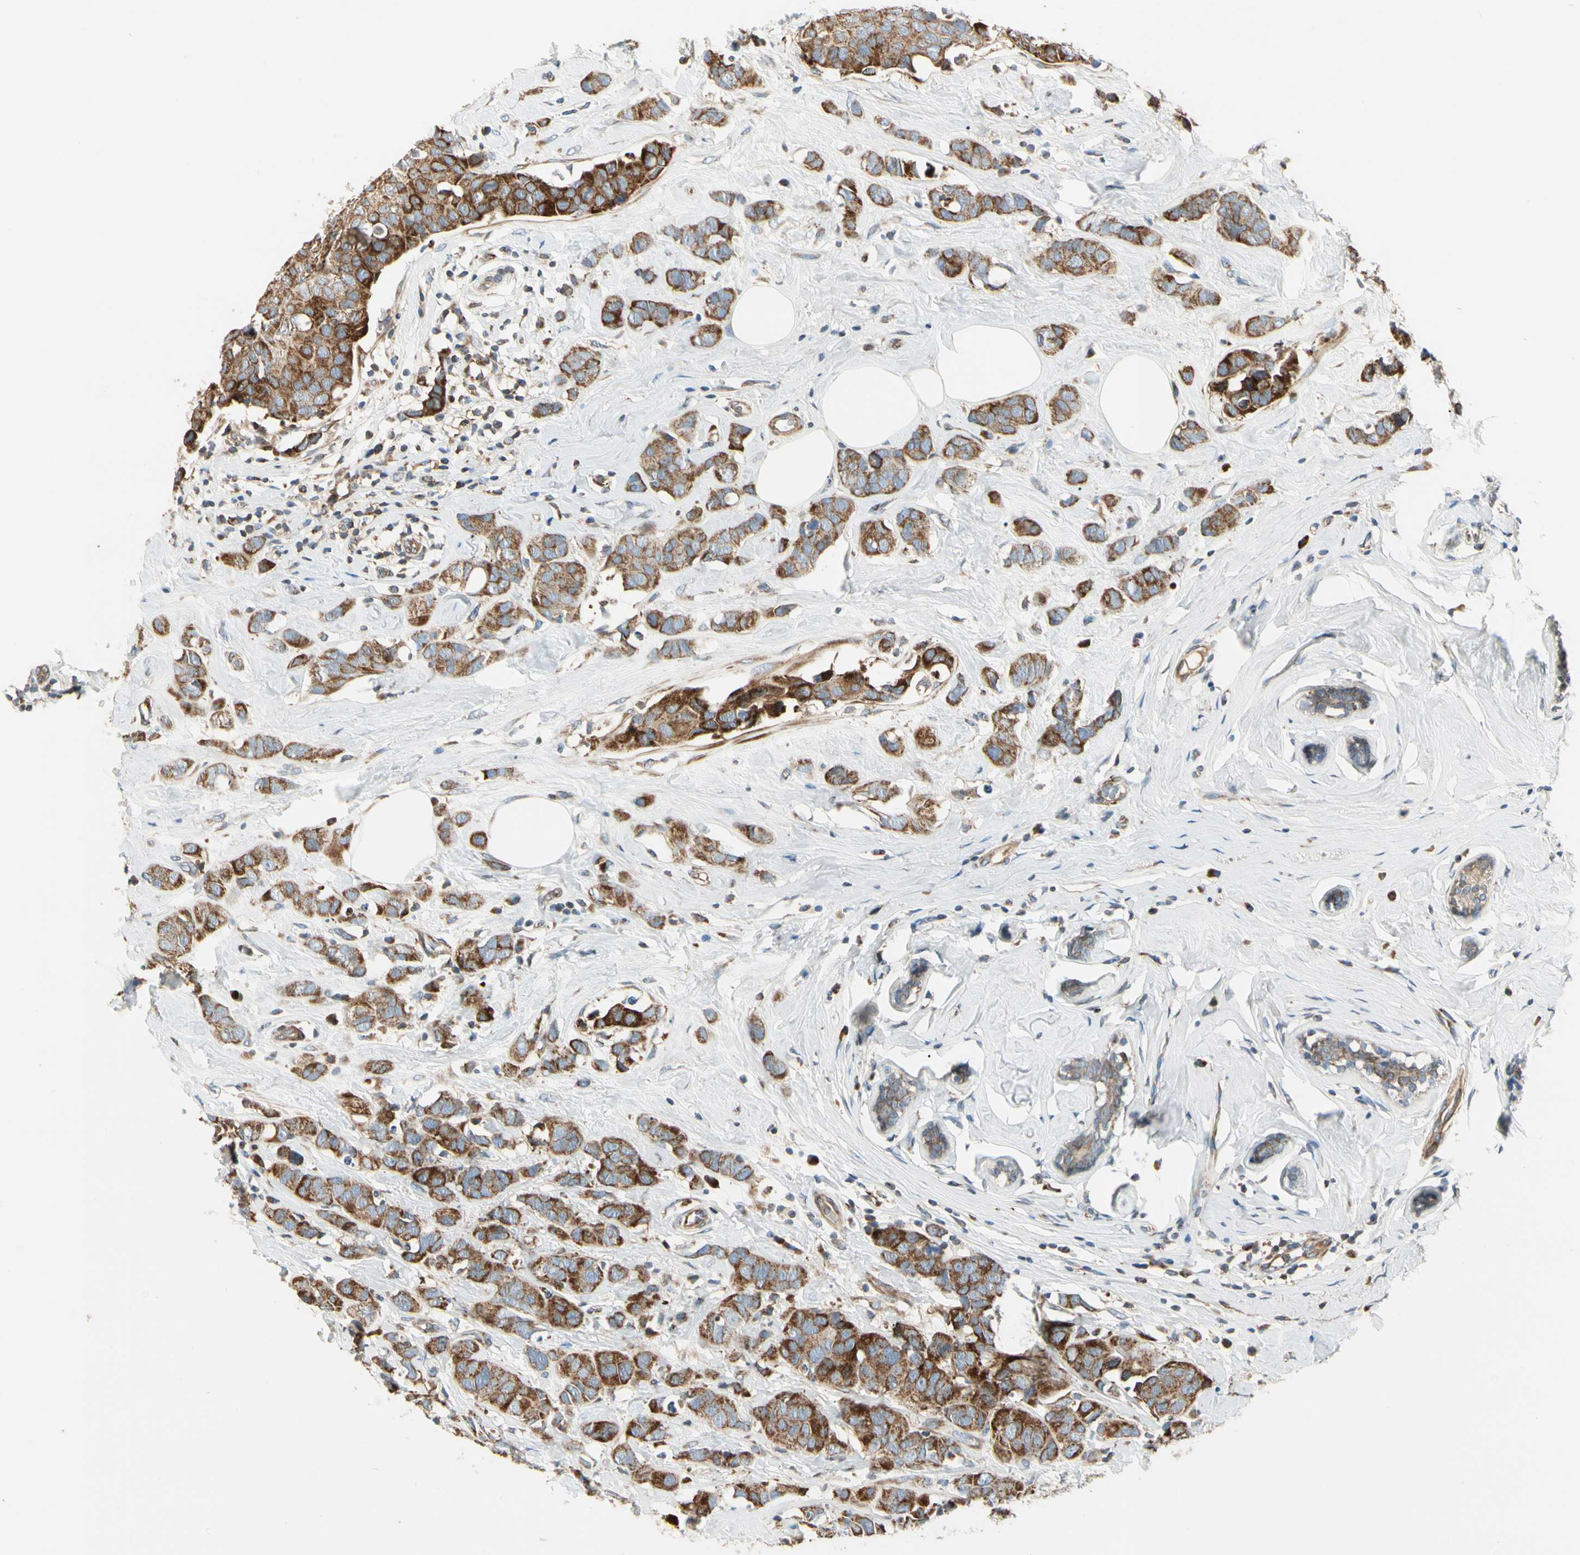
{"staining": {"intensity": "moderate", "quantity": ">75%", "location": "cytoplasmic/membranous"}, "tissue": "breast cancer", "cell_type": "Tumor cells", "image_type": "cancer", "snomed": [{"axis": "morphology", "description": "Normal tissue, NOS"}, {"axis": "morphology", "description": "Duct carcinoma"}, {"axis": "topography", "description": "Breast"}], "caption": "Protein expression by immunohistochemistry (IHC) displays moderate cytoplasmic/membranous positivity in approximately >75% of tumor cells in breast infiltrating ductal carcinoma.", "gene": "MRPL9", "patient": {"sex": "female", "age": 50}}